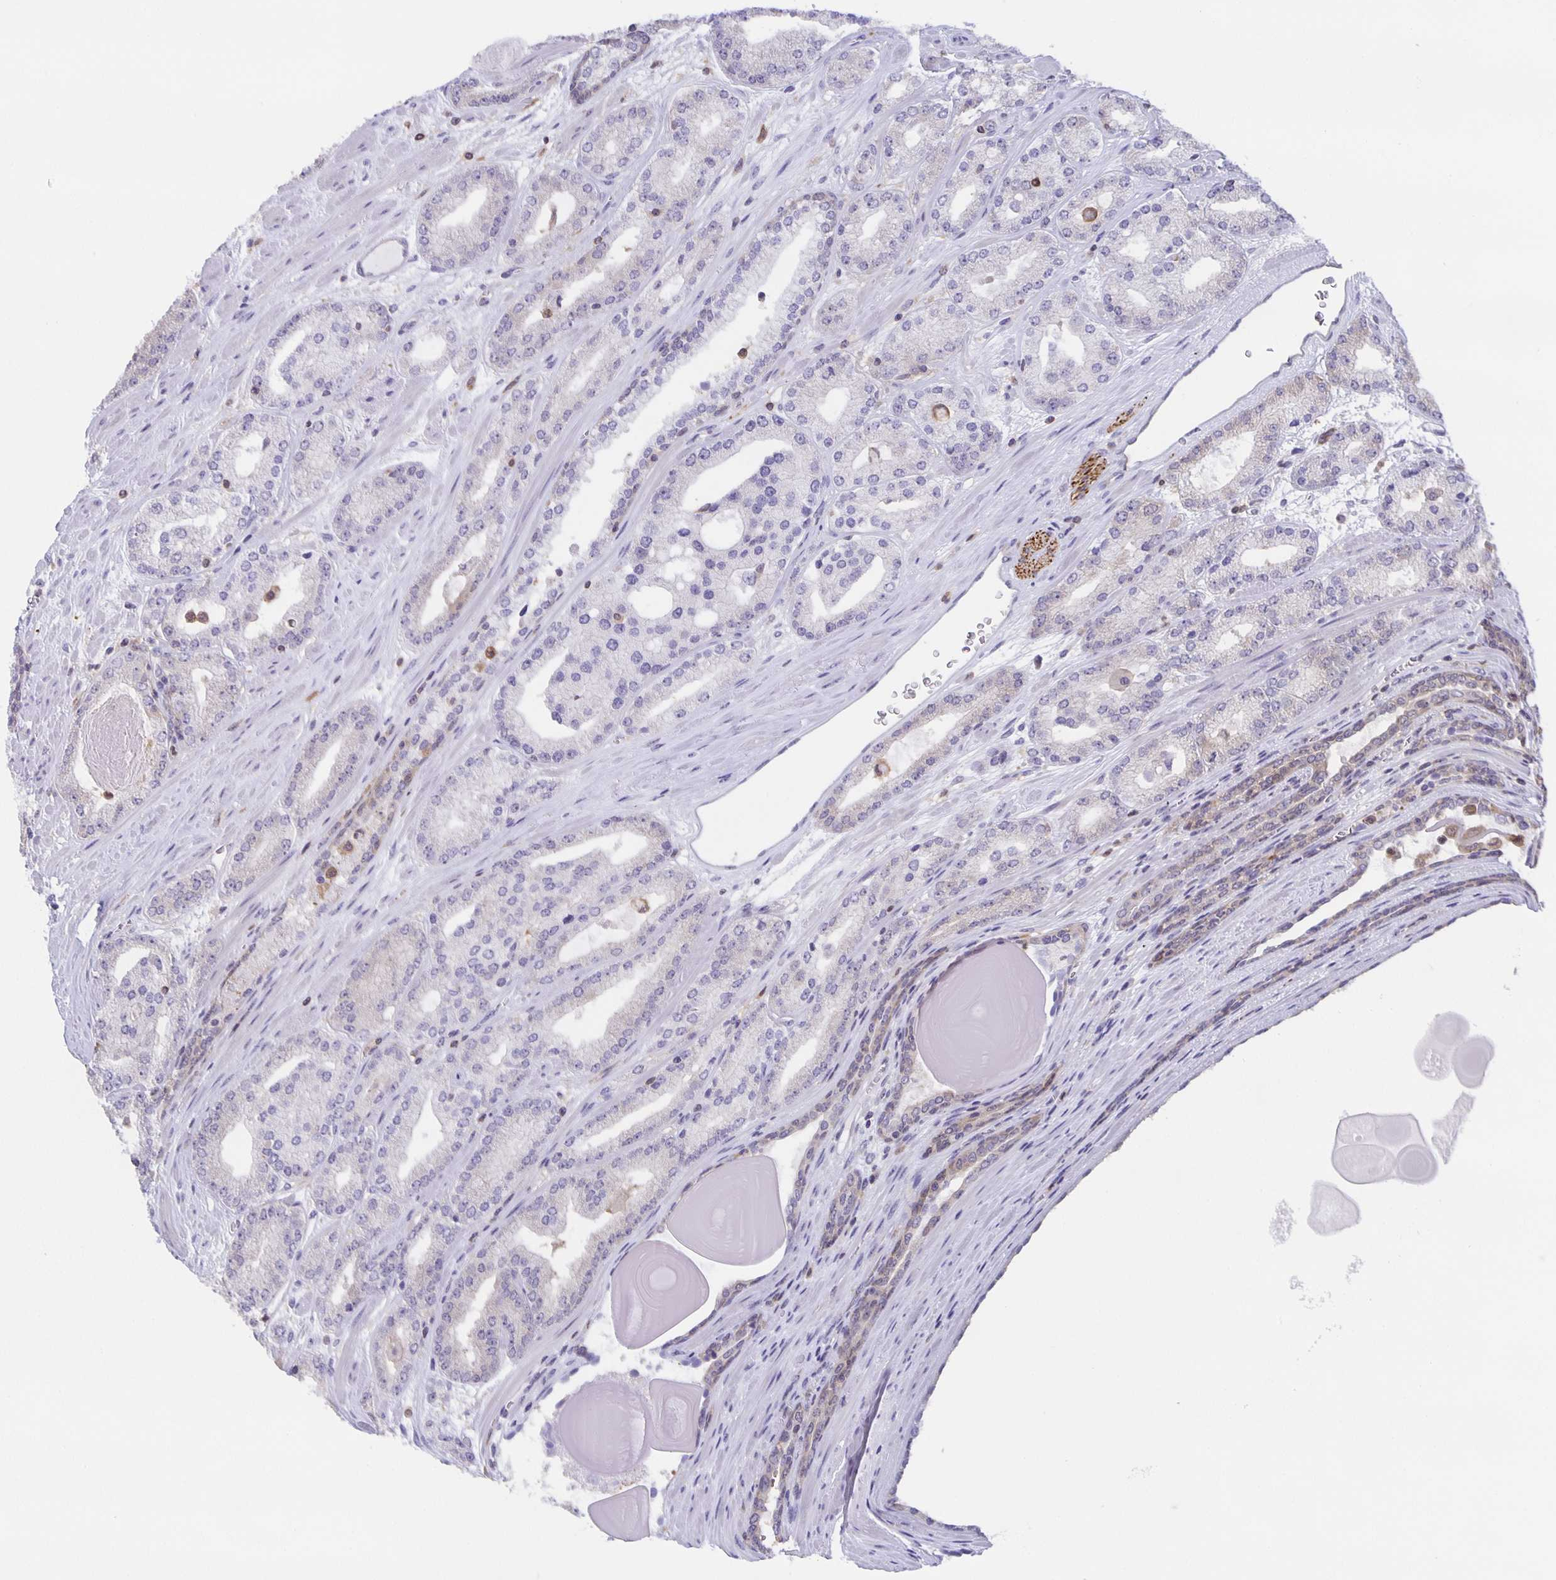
{"staining": {"intensity": "negative", "quantity": "none", "location": "none"}, "tissue": "prostate cancer", "cell_type": "Tumor cells", "image_type": "cancer", "snomed": [{"axis": "morphology", "description": "Adenocarcinoma, High grade"}, {"axis": "topography", "description": "Prostate"}], "caption": "High power microscopy histopathology image of an IHC image of prostate adenocarcinoma (high-grade), revealing no significant positivity in tumor cells.", "gene": "MARCHF6", "patient": {"sex": "male", "age": 64}}